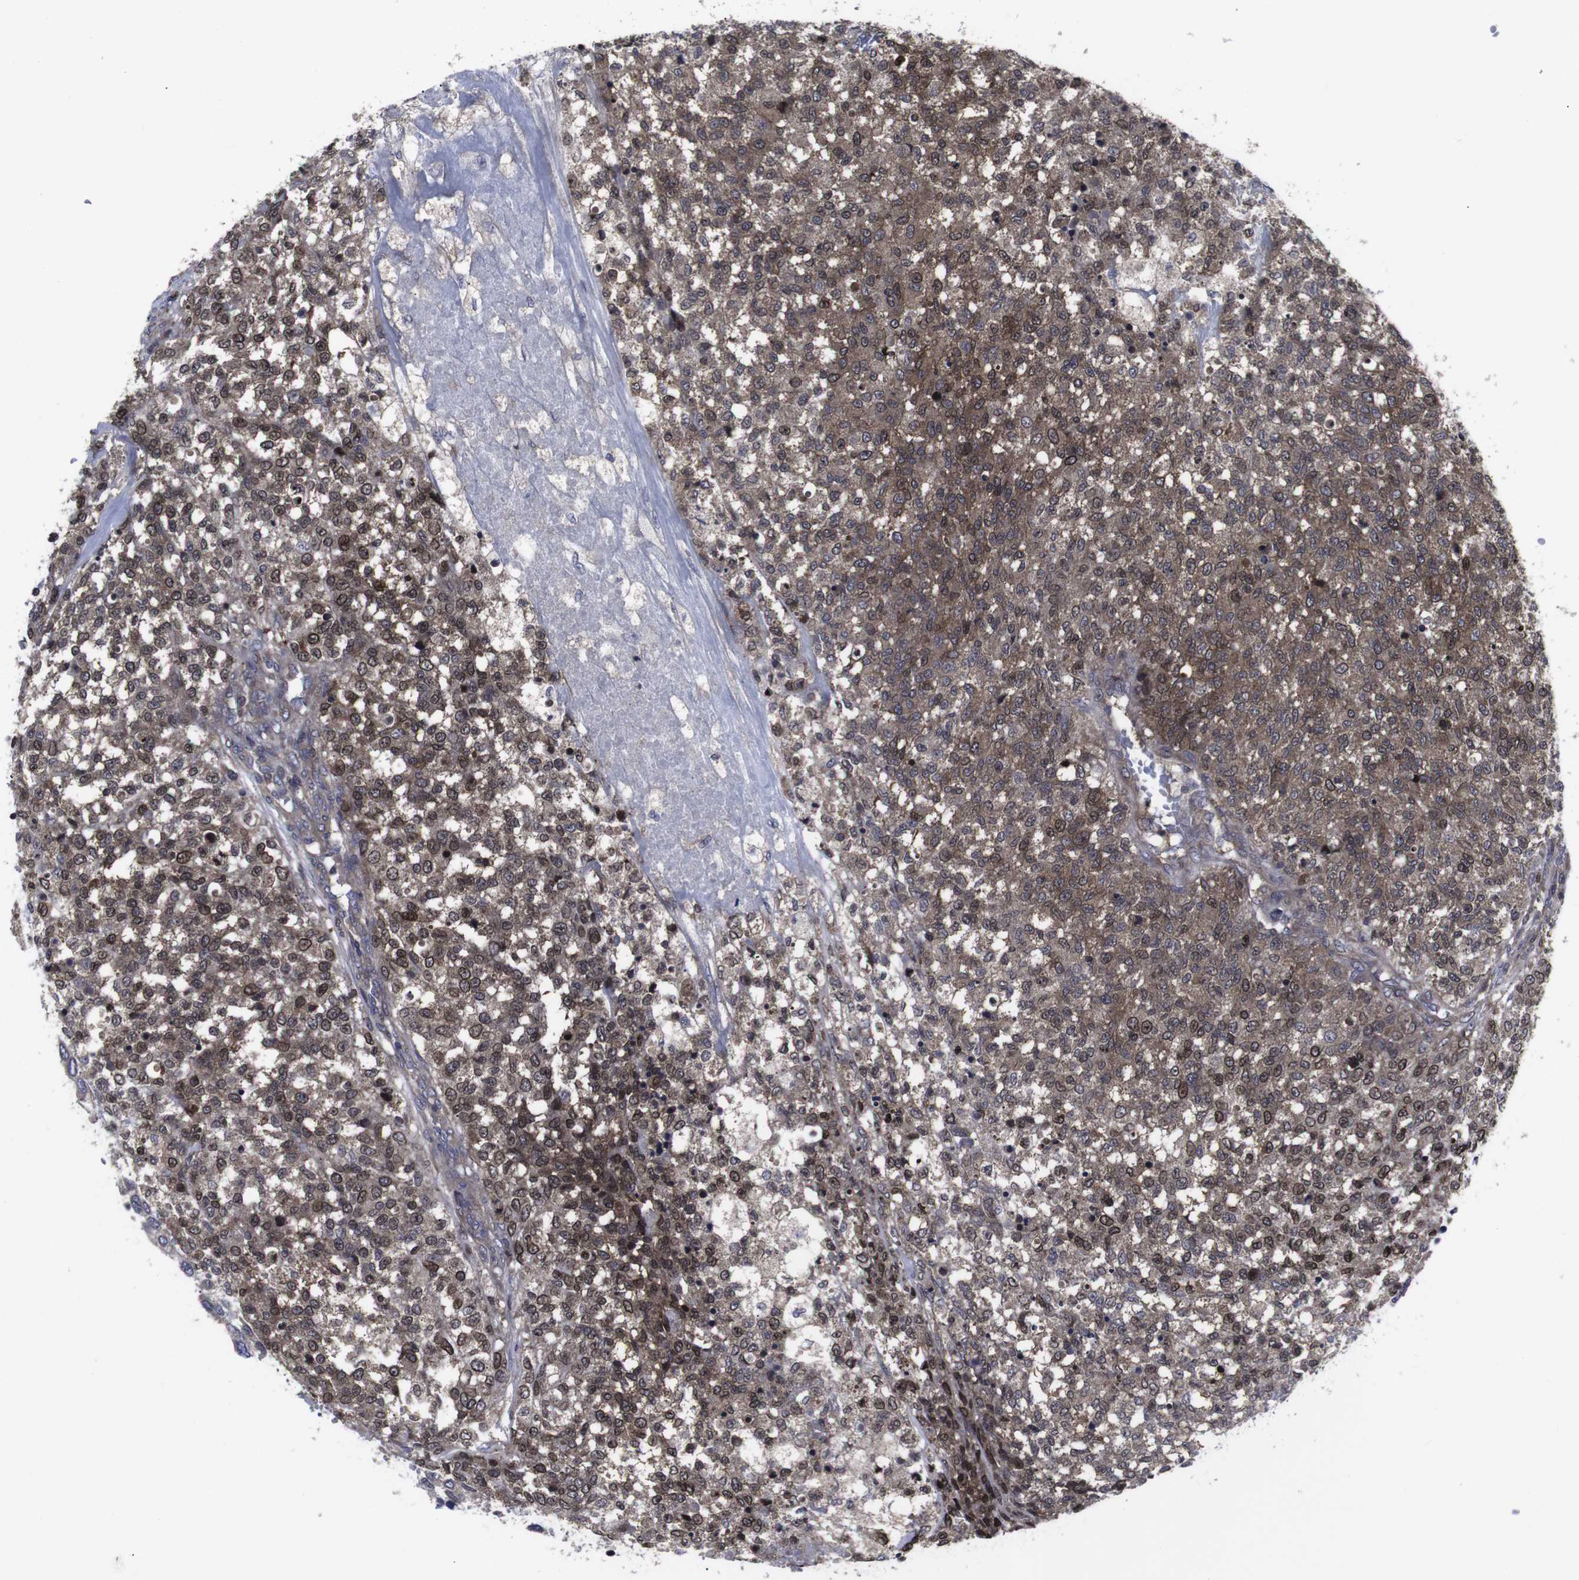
{"staining": {"intensity": "moderate", "quantity": ">75%", "location": "cytoplasmic/membranous,nuclear"}, "tissue": "testis cancer", "cell_type": "Tumor cells", "image_type": "cancer", "snomed": [{"axis": "morphology", "description": "Seminoma, NOS"}, {"axis": "topography", "description": "Testis"}], "caption": "Seminoma (testis) stained with a brown dye shows moderate cytoplasmic/membranous and nuclear positive staining in approximately >75% of tumor cells.", "gene": "HPRT1", "patient": {"sex": "male", "age": 59}}